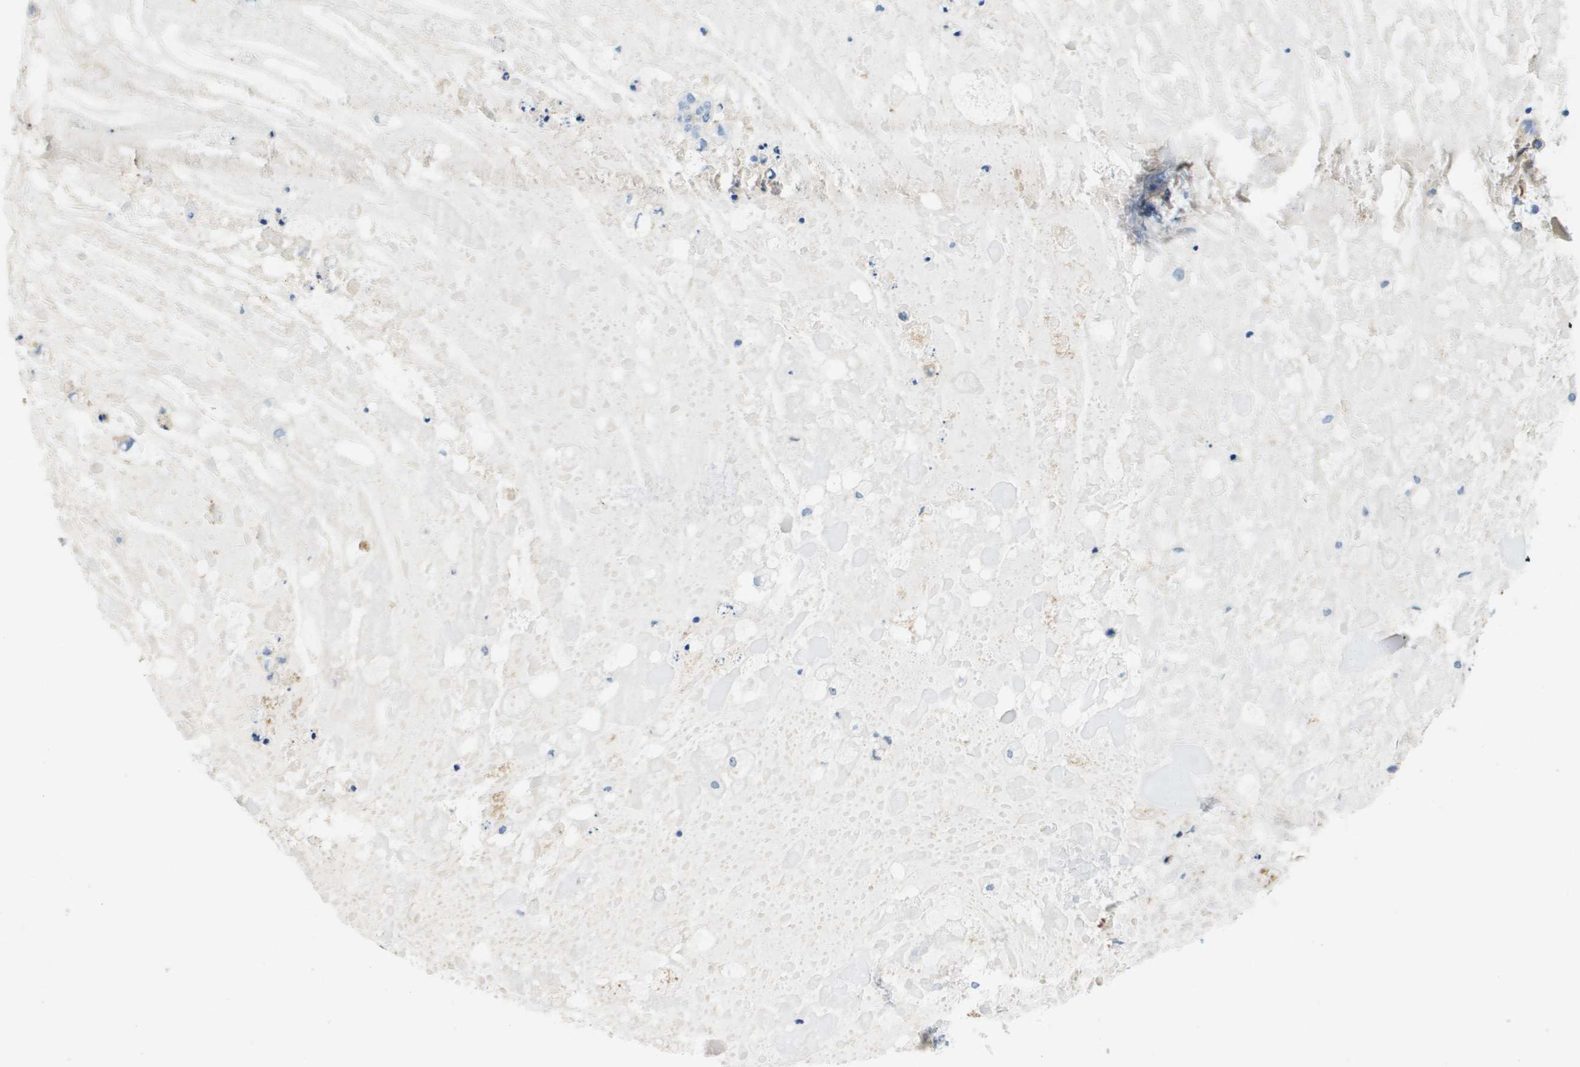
{"staining": {"intensity": "moderate", "quantity": "<25%", "location": "cytoplasmic/membranous"}, "tissue": "ovarian cancer", "cell_type": "Tumor cells", "image_type": "cancer", "snomed": [{"axis": "morphology", "description": "Cystadenocarcinoma, mucinous, NOS"}, {"axis": "topography", "description": "Ovary"}], "caption": "IHC (DAB) staining of mucinous cystadenocarcinoma (ovarian) demonstrates moderate cytoplasmic/membranous protein staining in approximately <25% of tumor cells. (IHC, brightfield microscopy, high magnification).", "gene": "ITGA6", "patient": {"sex": "female", "age": 80}}